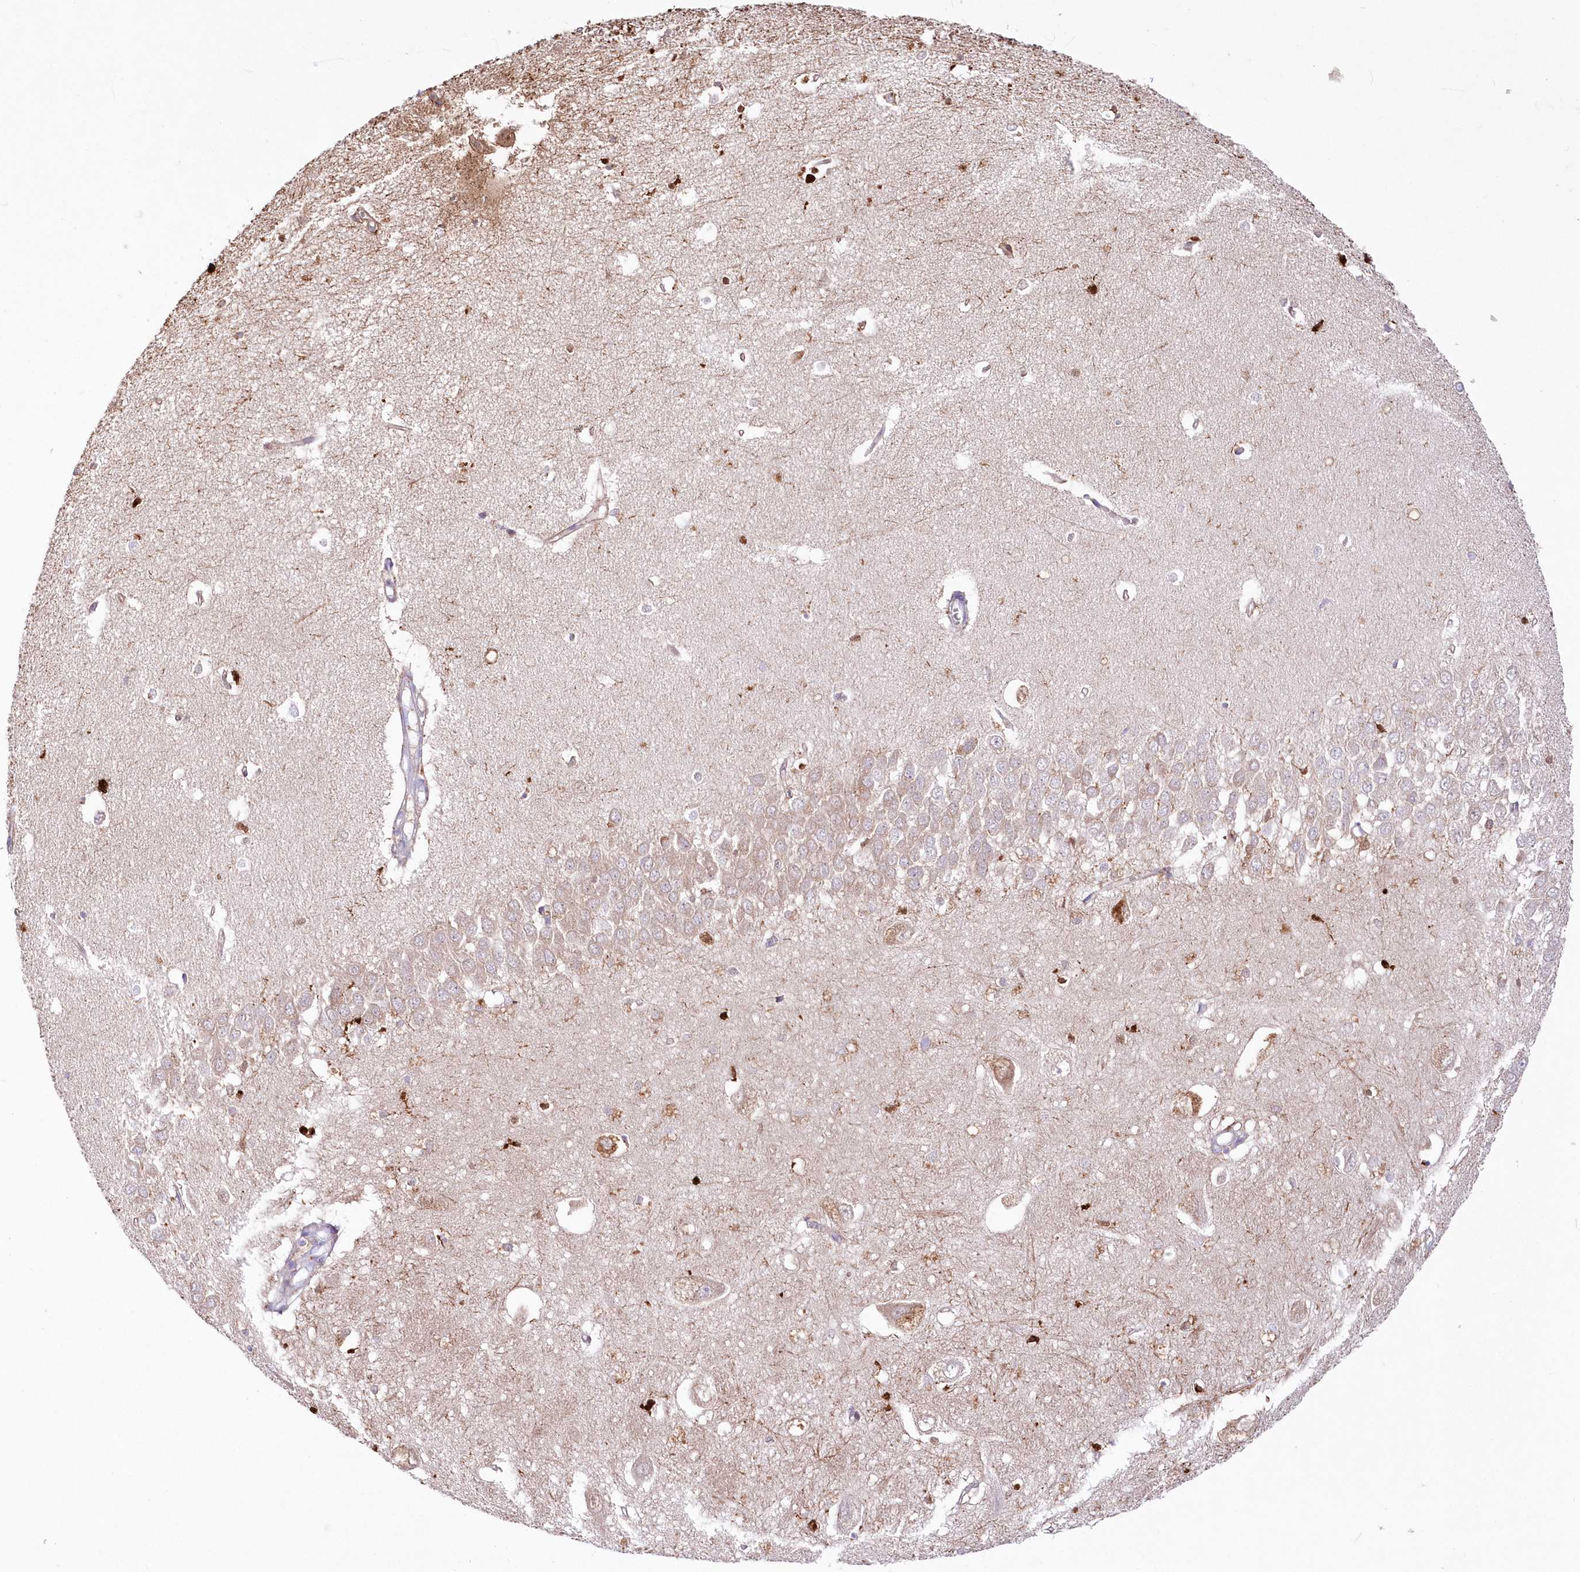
{"staining": {"intensity": "moderate", "quantity": "<25%", "location": "cytoplasmic/membranous,nuclear"}, "tissue": "hippocampus", "cell_type": "Glial cells", "image_type": "normal", "snomed": [{"axis": "morphology", "description": "Normal tissue, NOS"}, {"axis": "topography", "description": "Hippocampus"}], "caption": "Protein expression analysis of normal hippocampus displays moderate cytoplasmic/membranous,nuclear expression in about <25% of glial cells. (DAB (3,3'-diaminobenzidine) IHC with brightfield microscopy, high magnification).", "gene": "DNAJC19", "patient": {"sex": "female", "age": 64}}